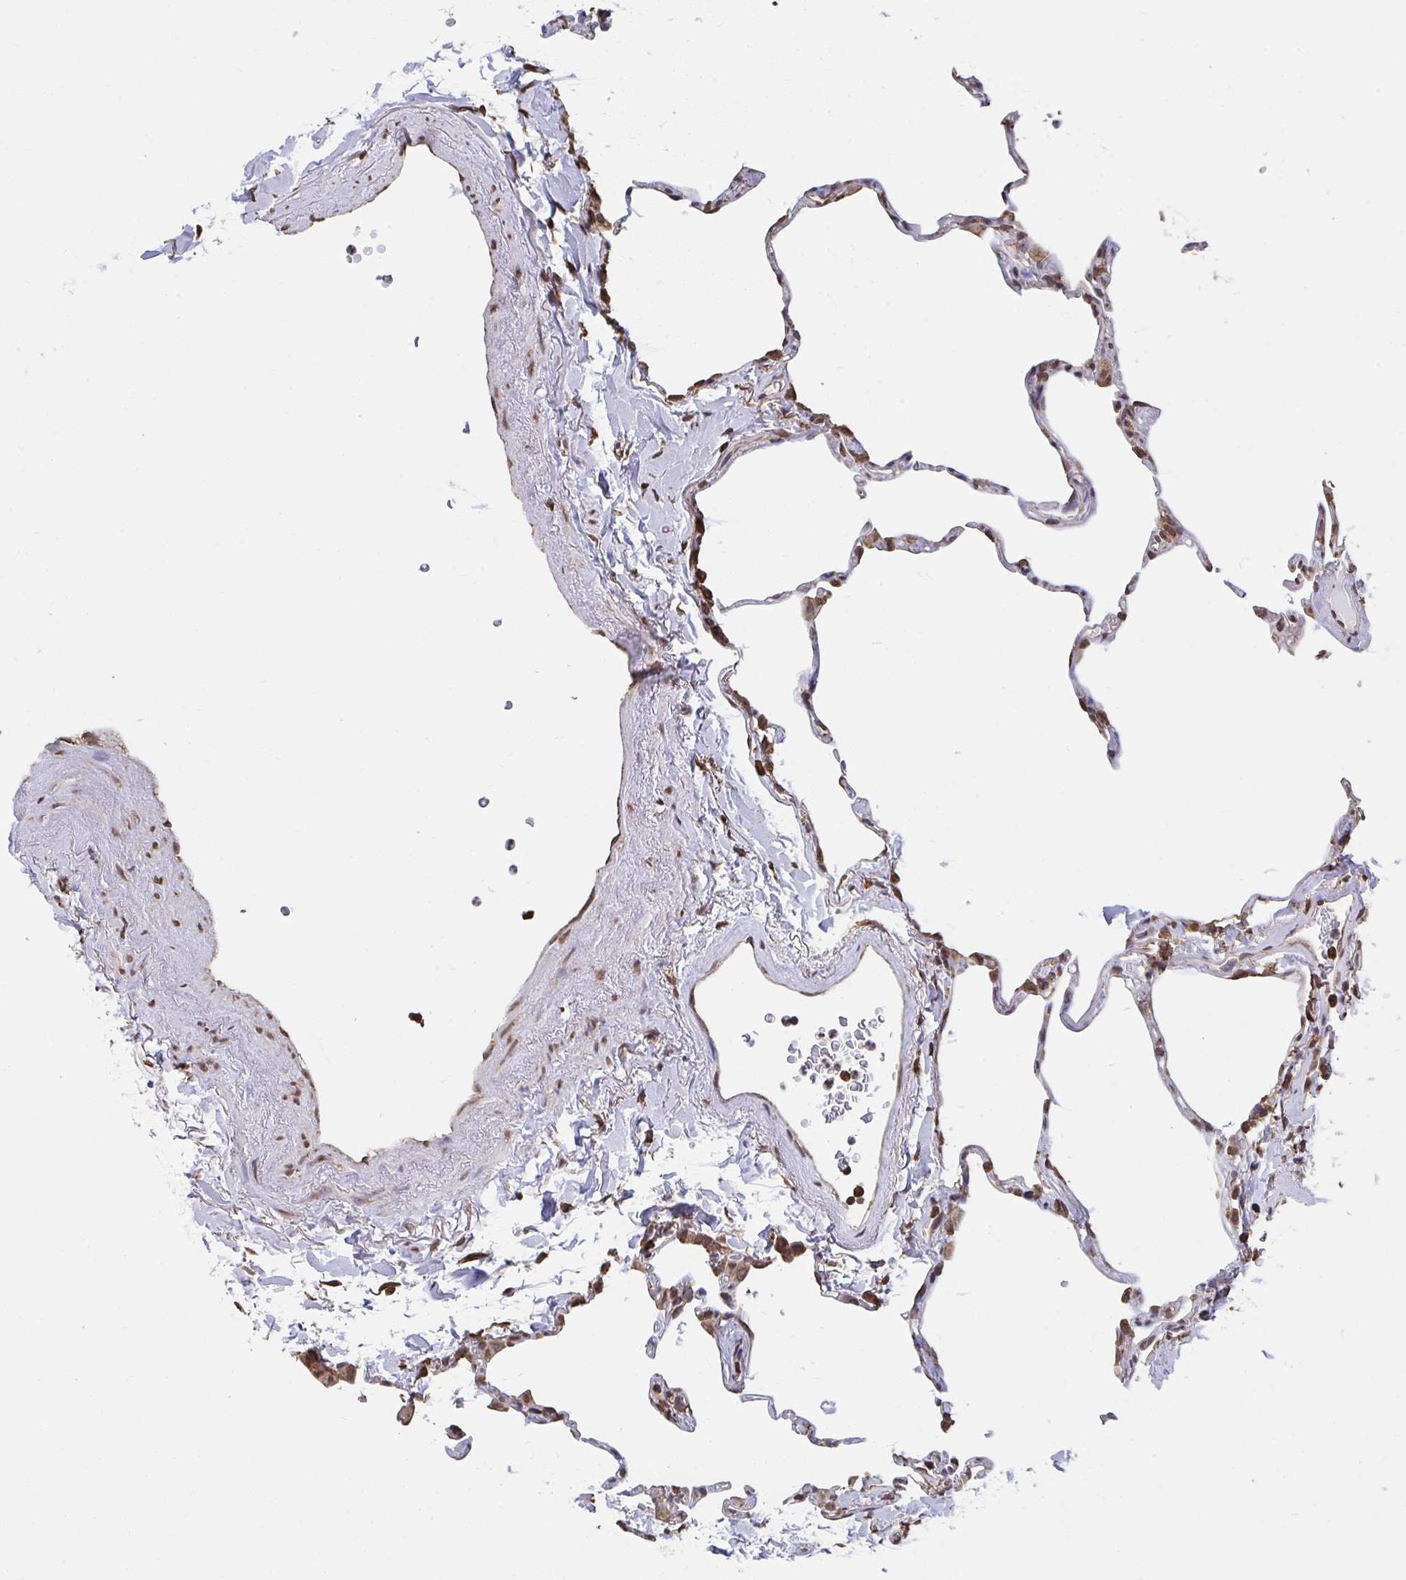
{"staining": {"intensity": "weak", "quantity": "25%-75%", "location": "cytoplasmic/membranous,nuclear"}, "tissue": "lung", "cell_type": "Alveolar cells", "image_type": "normal", "snomed": [{"axis": "morphology", "description": "Normal tissue, NOS"}, {"axis": "topography", "description": "Lung"}], "caption": "Normal lung reveals weak cytoplasmic/membranous,nuclear staining in about 25%-75% of alveolar cells Nuclei are stained in blue..", "gene": "SYNCRIP", "patient": {"sex": "male", "age": 65}}